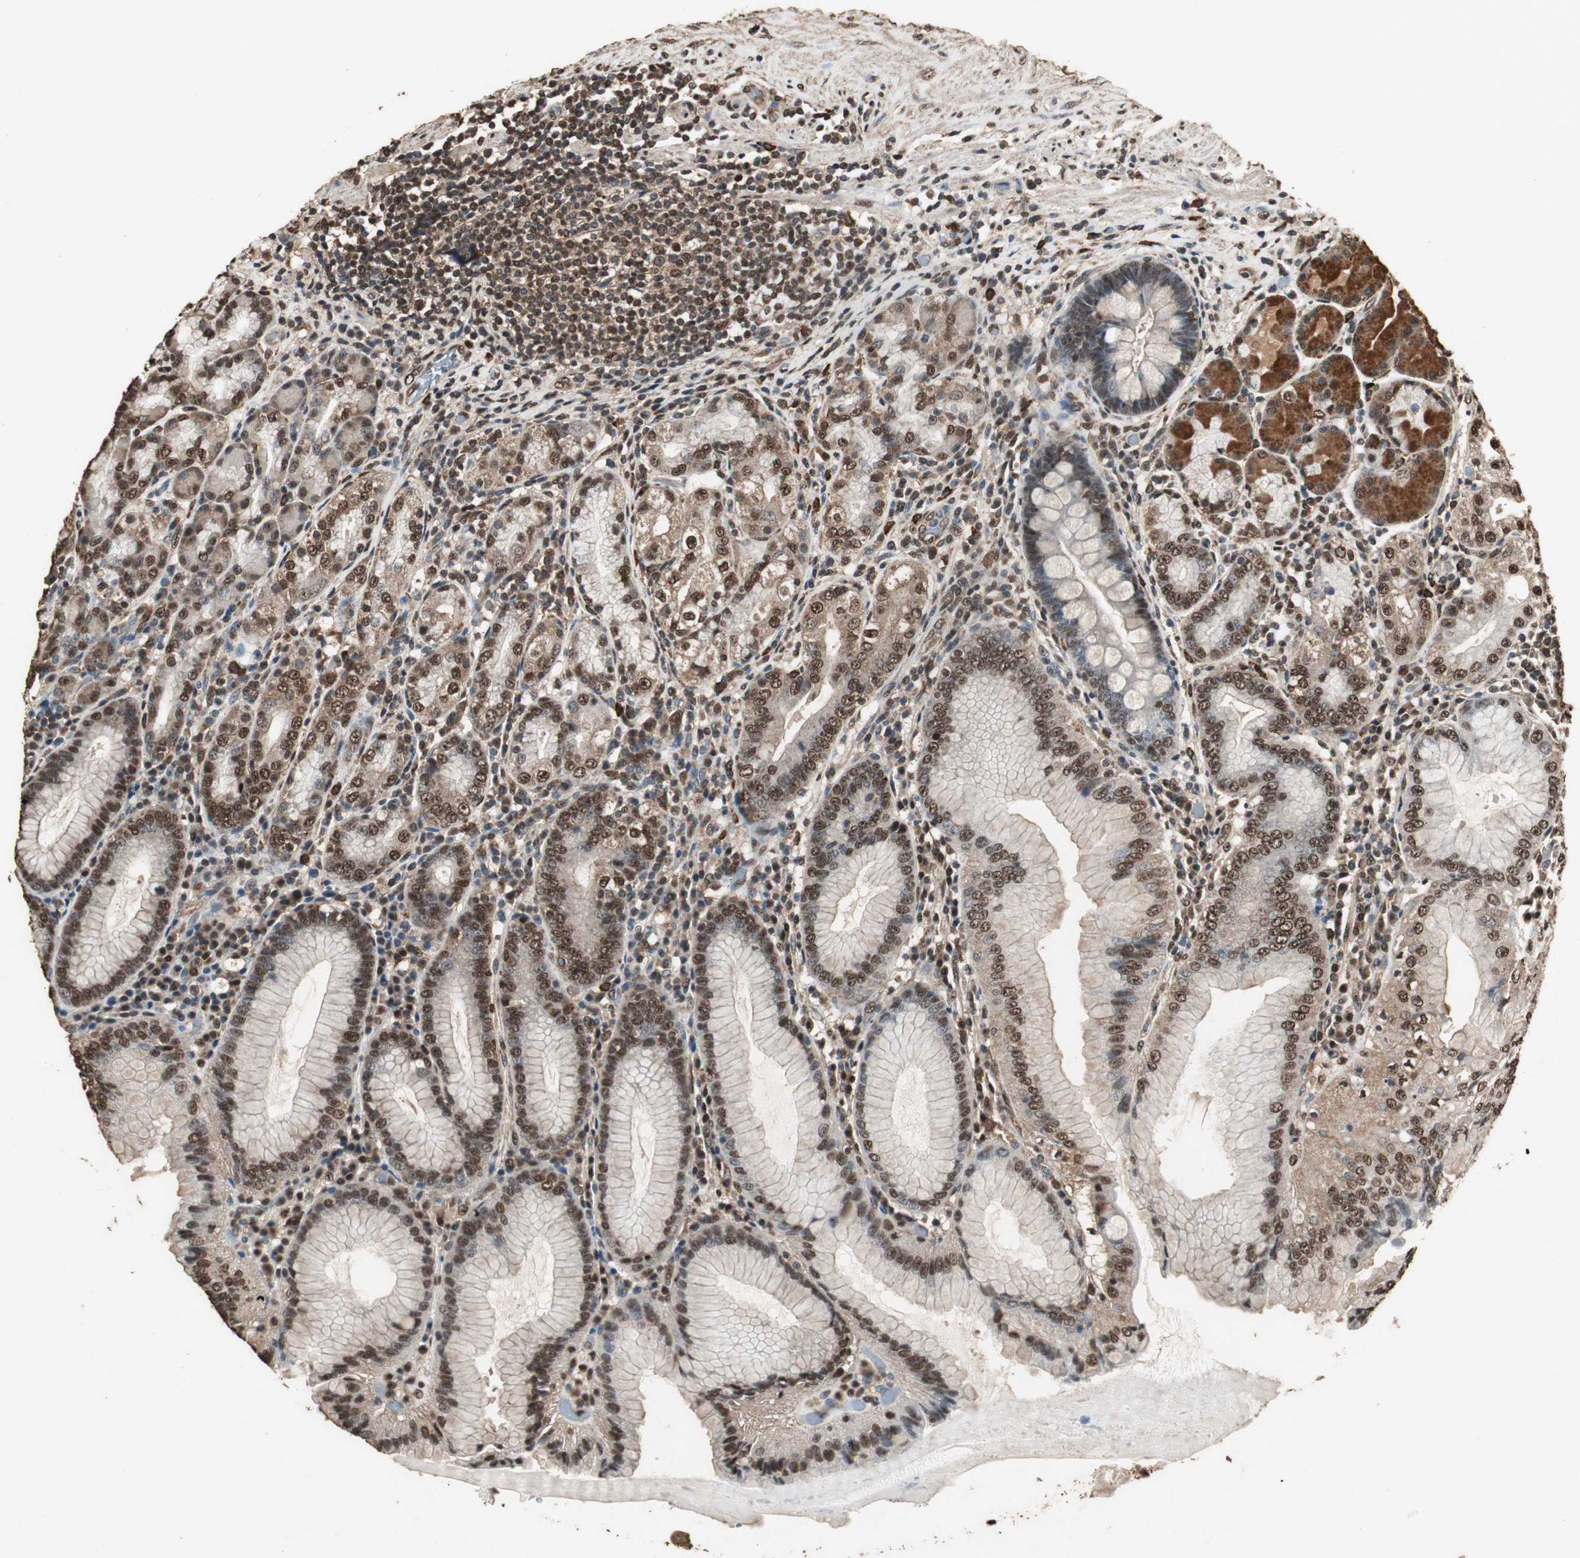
{"staining": {"intensity": "strong", "quantity": ">75%", "location": "cytoplasmic/membranous,nuclear"}, "tissue": "stomach", "cell_type": "Glandular cells", "image_type": "normal", "snomed": [{"axis": "morphology", "description": "Normal tissue, NOS"}, {"axis": "topography", "description": "Stomach, lower"}], "caption": "Stomach stained for a protein exhibits strong cytoplasmic/membranous,nuclear positivity in glandular cells. The staining was performed using DAB, with brown indicating positive protein expression. Nuclei are stained blue with hematoxylin.", "gene": "PPP1R13B", "patient": {"sex": "female", "age": 76}}